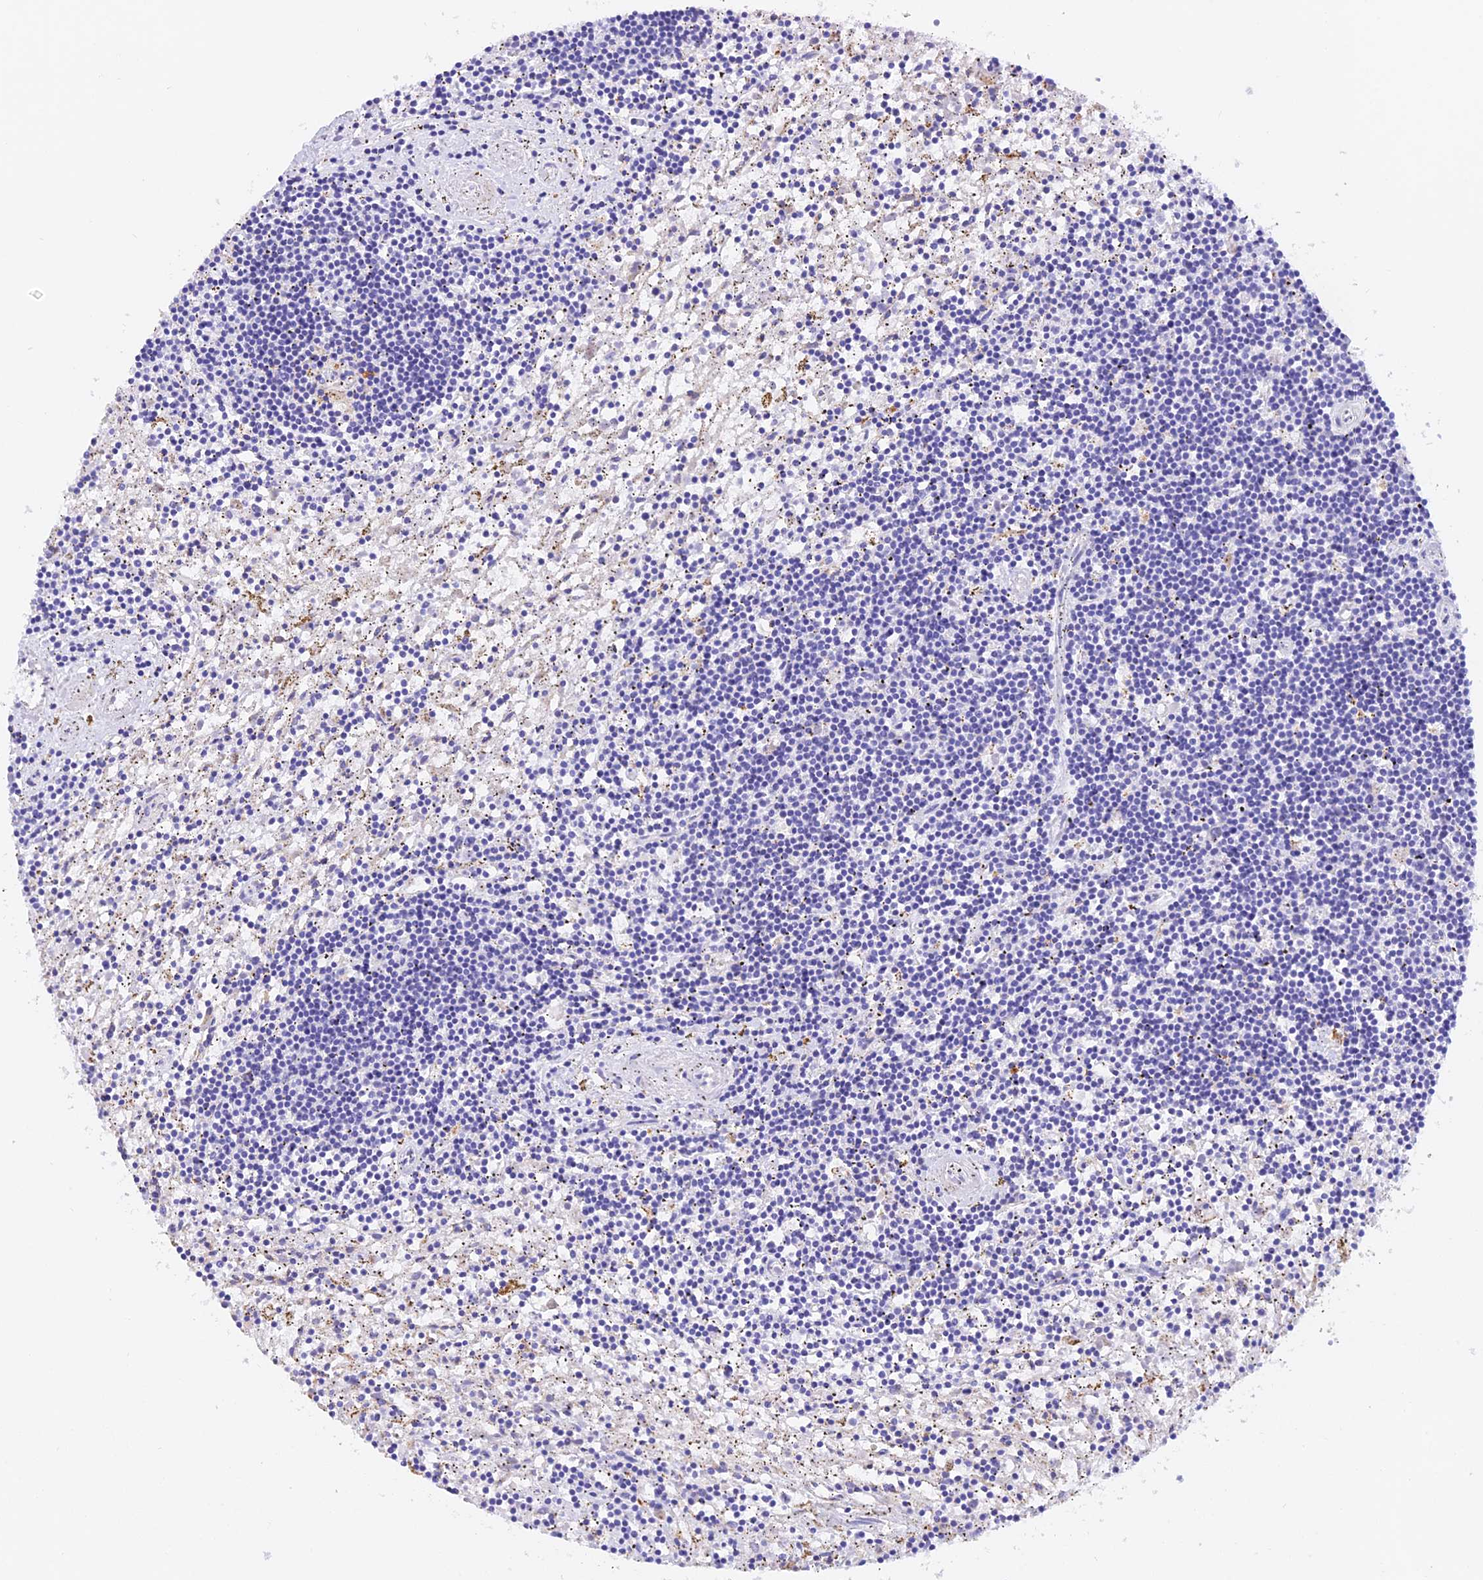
{"staining": {"intensity": "negative", "quantity": "none", "location": "none"}, "tissue": "lymphoma", "cell_type": "Tumor cells", "image_type": "cancer", "snomed": [{"axis": "morphology", "description": "Malignant lymphoma, non-Hodgkin's type, Low grade"}, {"axis": "topography", "description": "Spleen"}], "caption": "High magnification brightfield microscopy of malignant lymphoma, non-Hodgkin's type (low-grade) stained with DAB (3,3'-diaminobenzidine) (brown) and counterstained with hematoxylin (blue): tumor cells show no significant expression. (DAB (3,3'-diaminobenzidine) immunohistochemistry (IHC) with hematoxylin counter stain).", "gene": "VKORC1", "patient": {"sex": "male", "age": 76}}